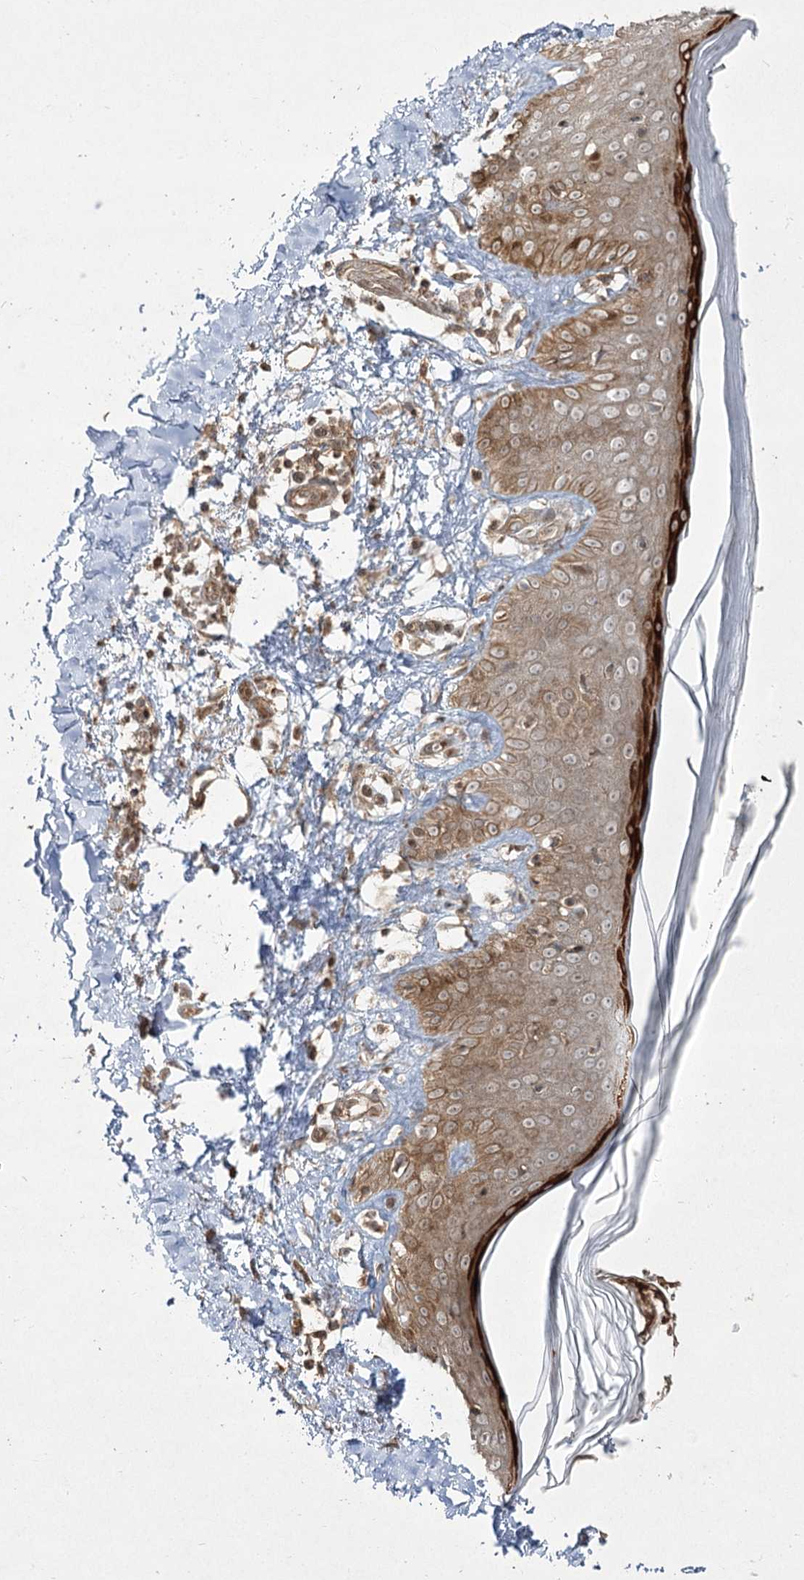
{"staining": {"intensity": "moderate", "quantity": ">75%", "location": "cytoplasmic/membranous"}, "tissue": "skin", "cell_type": "Fibroblasts", "image_type": "normal", "snomed": [{"axis": "morphology", "description": "Normal tissue, NOS"}, {"axis": "topography", "description": "Skin"}], "caption": "Immunohistochemistry (IHC) histopathology image of unremarkable skin: skin stained using immunohistochemistry (IHC) exhibits medium levels of moderate protein expression localized specifically in the cytoplasmic/membranous of fibroblasts, appearing as a cytoplasmic/membranous brown color.", "gene": "CPLANE1", "patient": {"sex": "female", "age": 64}}